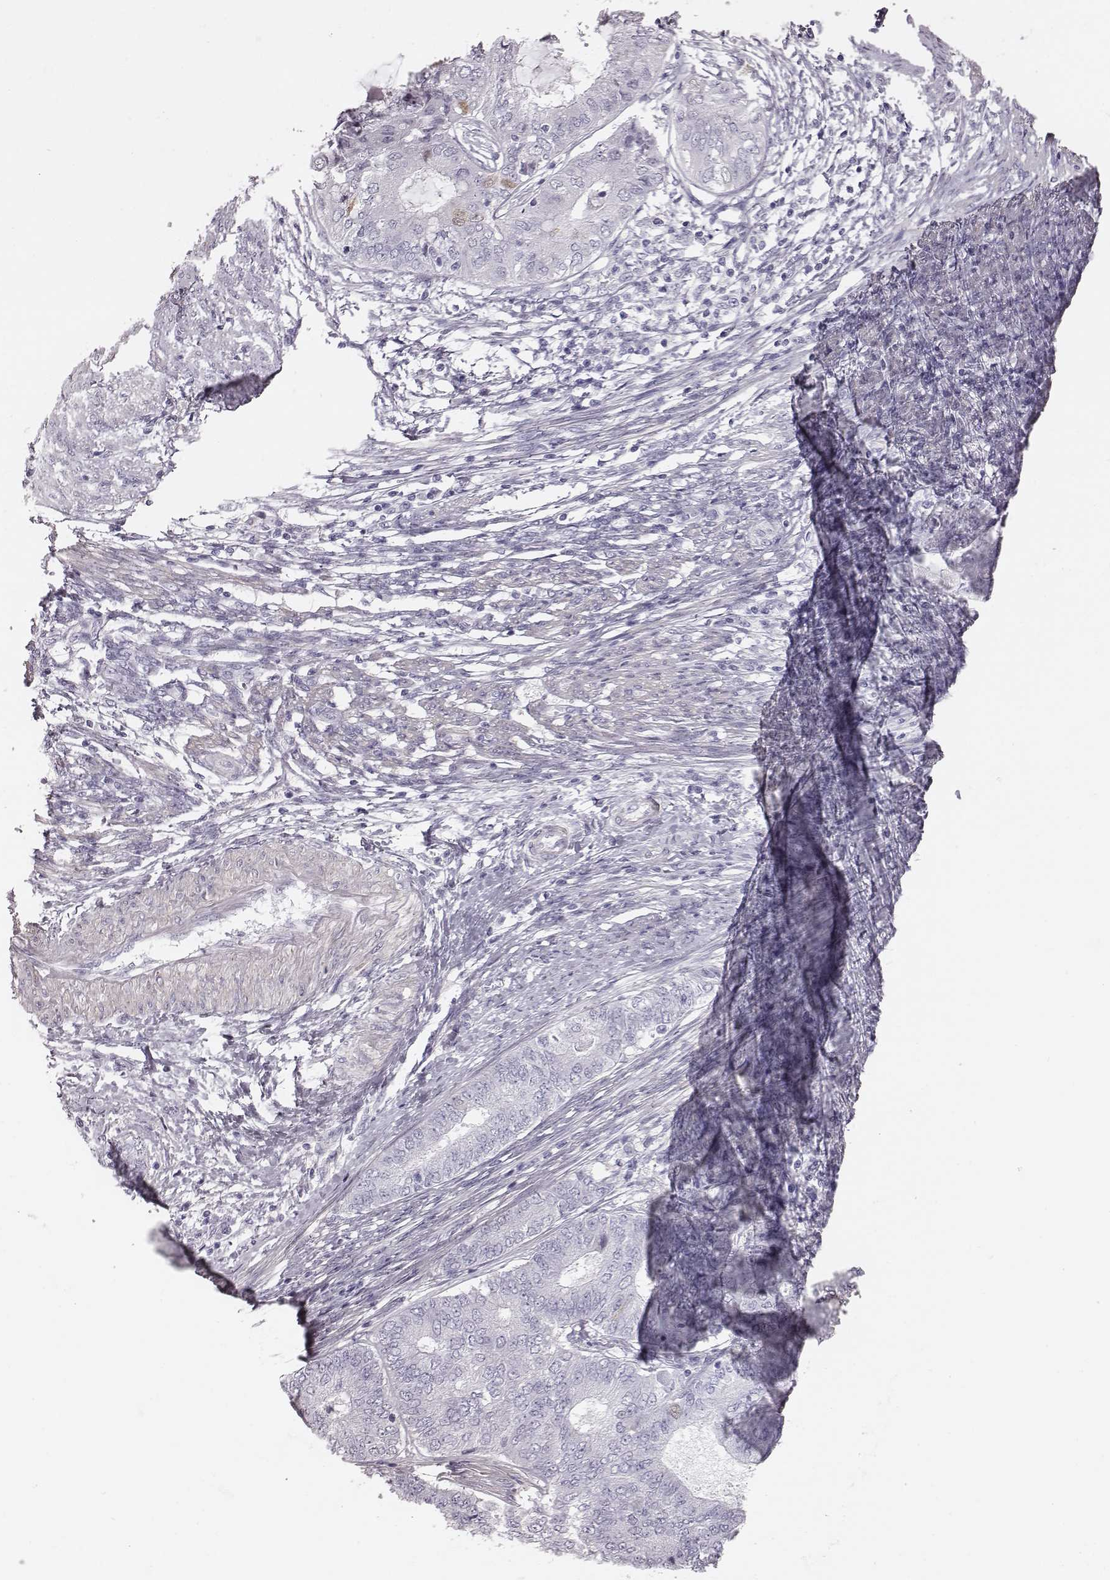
{"staining": {"intensity": "negative", "quantity": "none", "location": "none"}, "tissue": "endometrial cancer", "cell_type": "Tumor cells", "image_type": "cancer", "snomed": [{"axis": "morphology", "description": "Adenocarcinoma, NOS"}, {"axis": "topography", "description": "Endometrium"}], "caption": "Tumor cells show no significant protein expression in adenocarcinoma (endometrial). (Stains: DAB IHC with hematoxylin counter stain, Microscopy: brightfield microscopy at high magnification).", "gene": "CRISP1", "patient": {"sex": "female", "age": 62}}